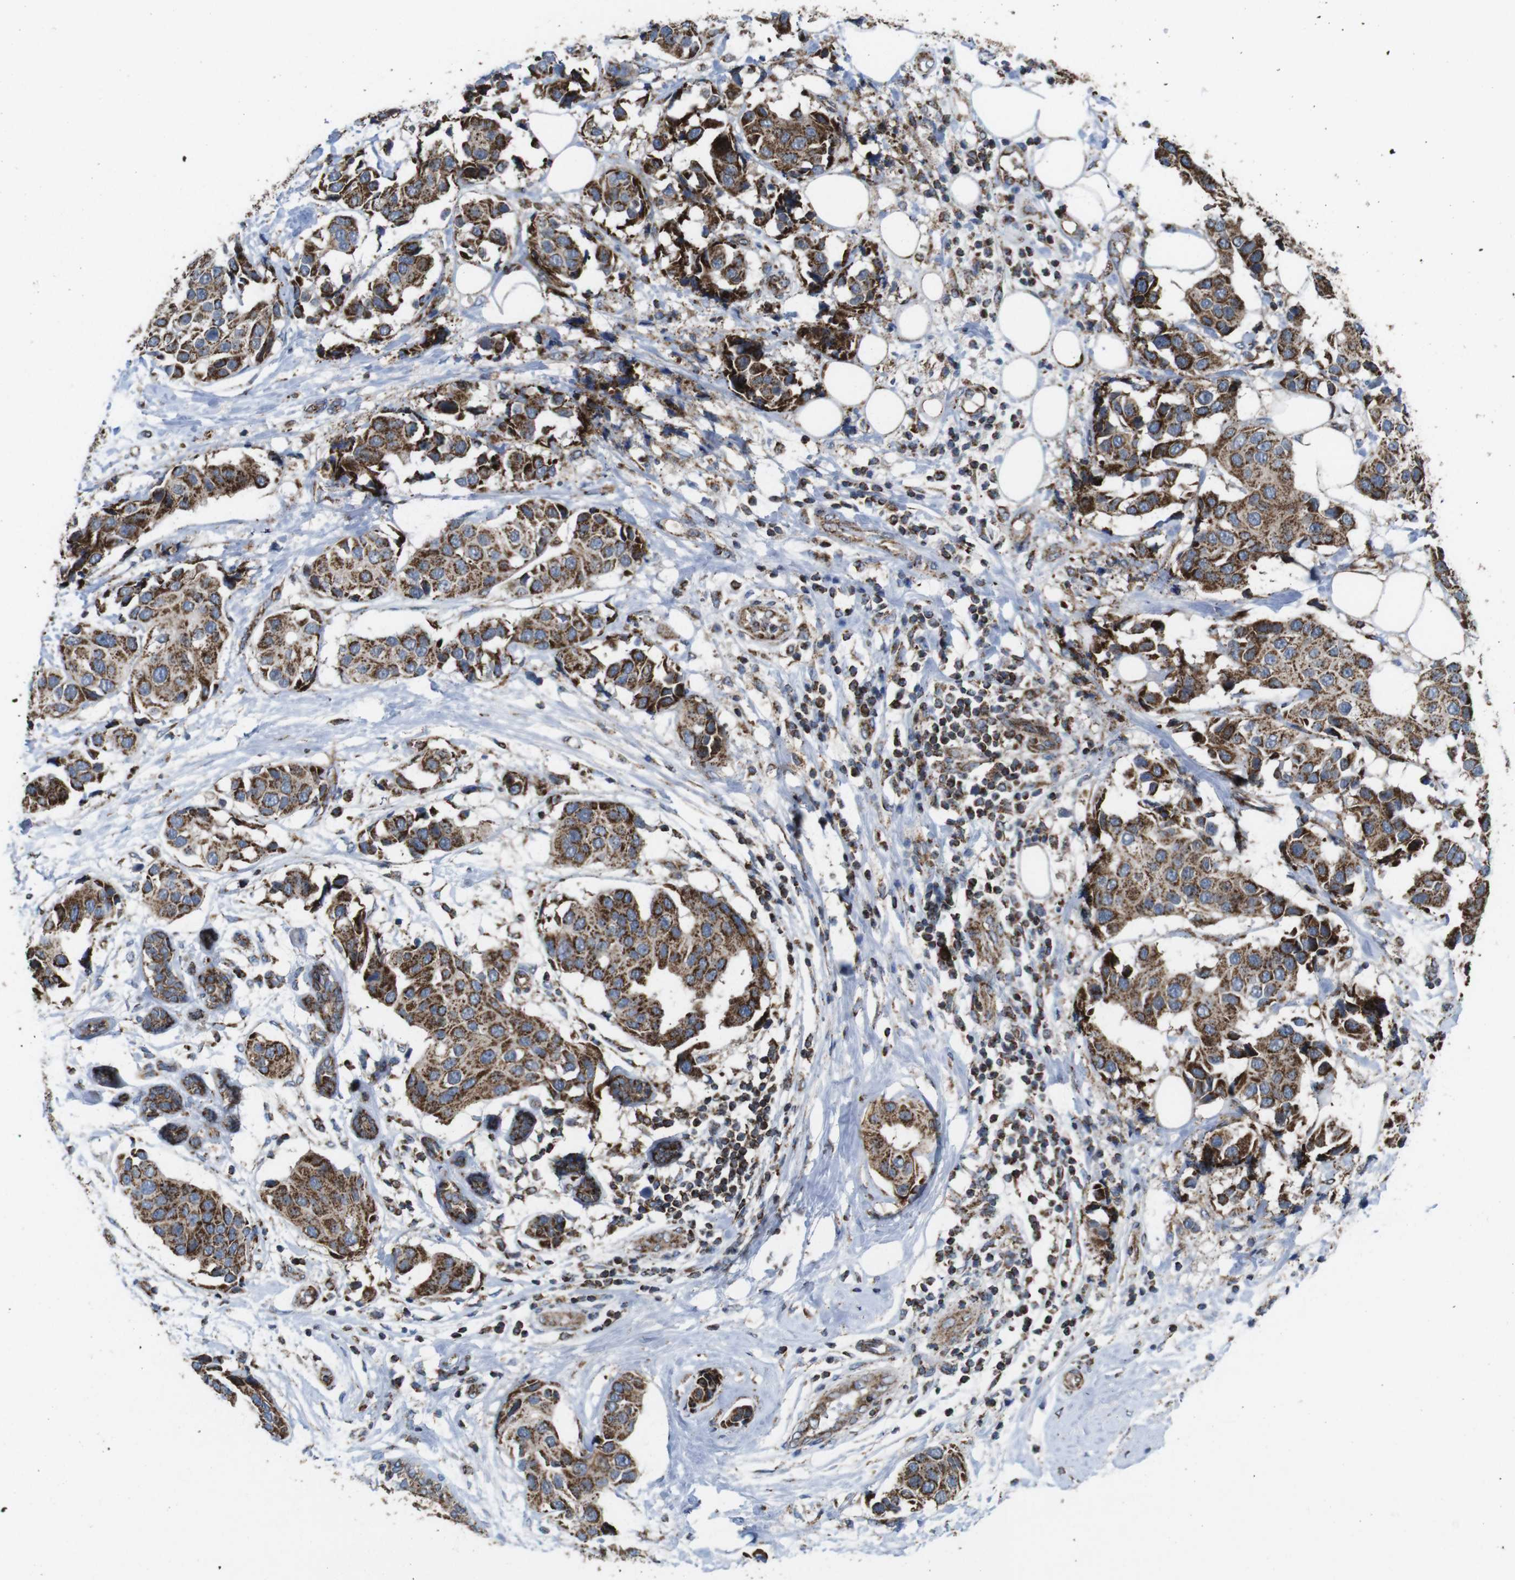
{"staining": {"intensity": "moderate", "quantity": ">75%", "location": "cytoplasmic/membranous"}, "tissue": "breast cancer", "cell_type": "Tumor cells", "image_type": "cancer", "snomed": [{"axis": "morphology", "description": "Normal tissue, NOS"}, {"axis": "morphology", "description": "Duct carcinoma"}, {"axis": "topography", "description": "Breast"}], "caption": "Approximately >75% of tumor cells in breast infiltrating ductal carcinoma demonstrate moderate cytoplasmic/membranous protein positivity as visualized by brown immunohistochemical staining.", "gene": "HK1", "patient": {"sex": "female", "age": 39}}